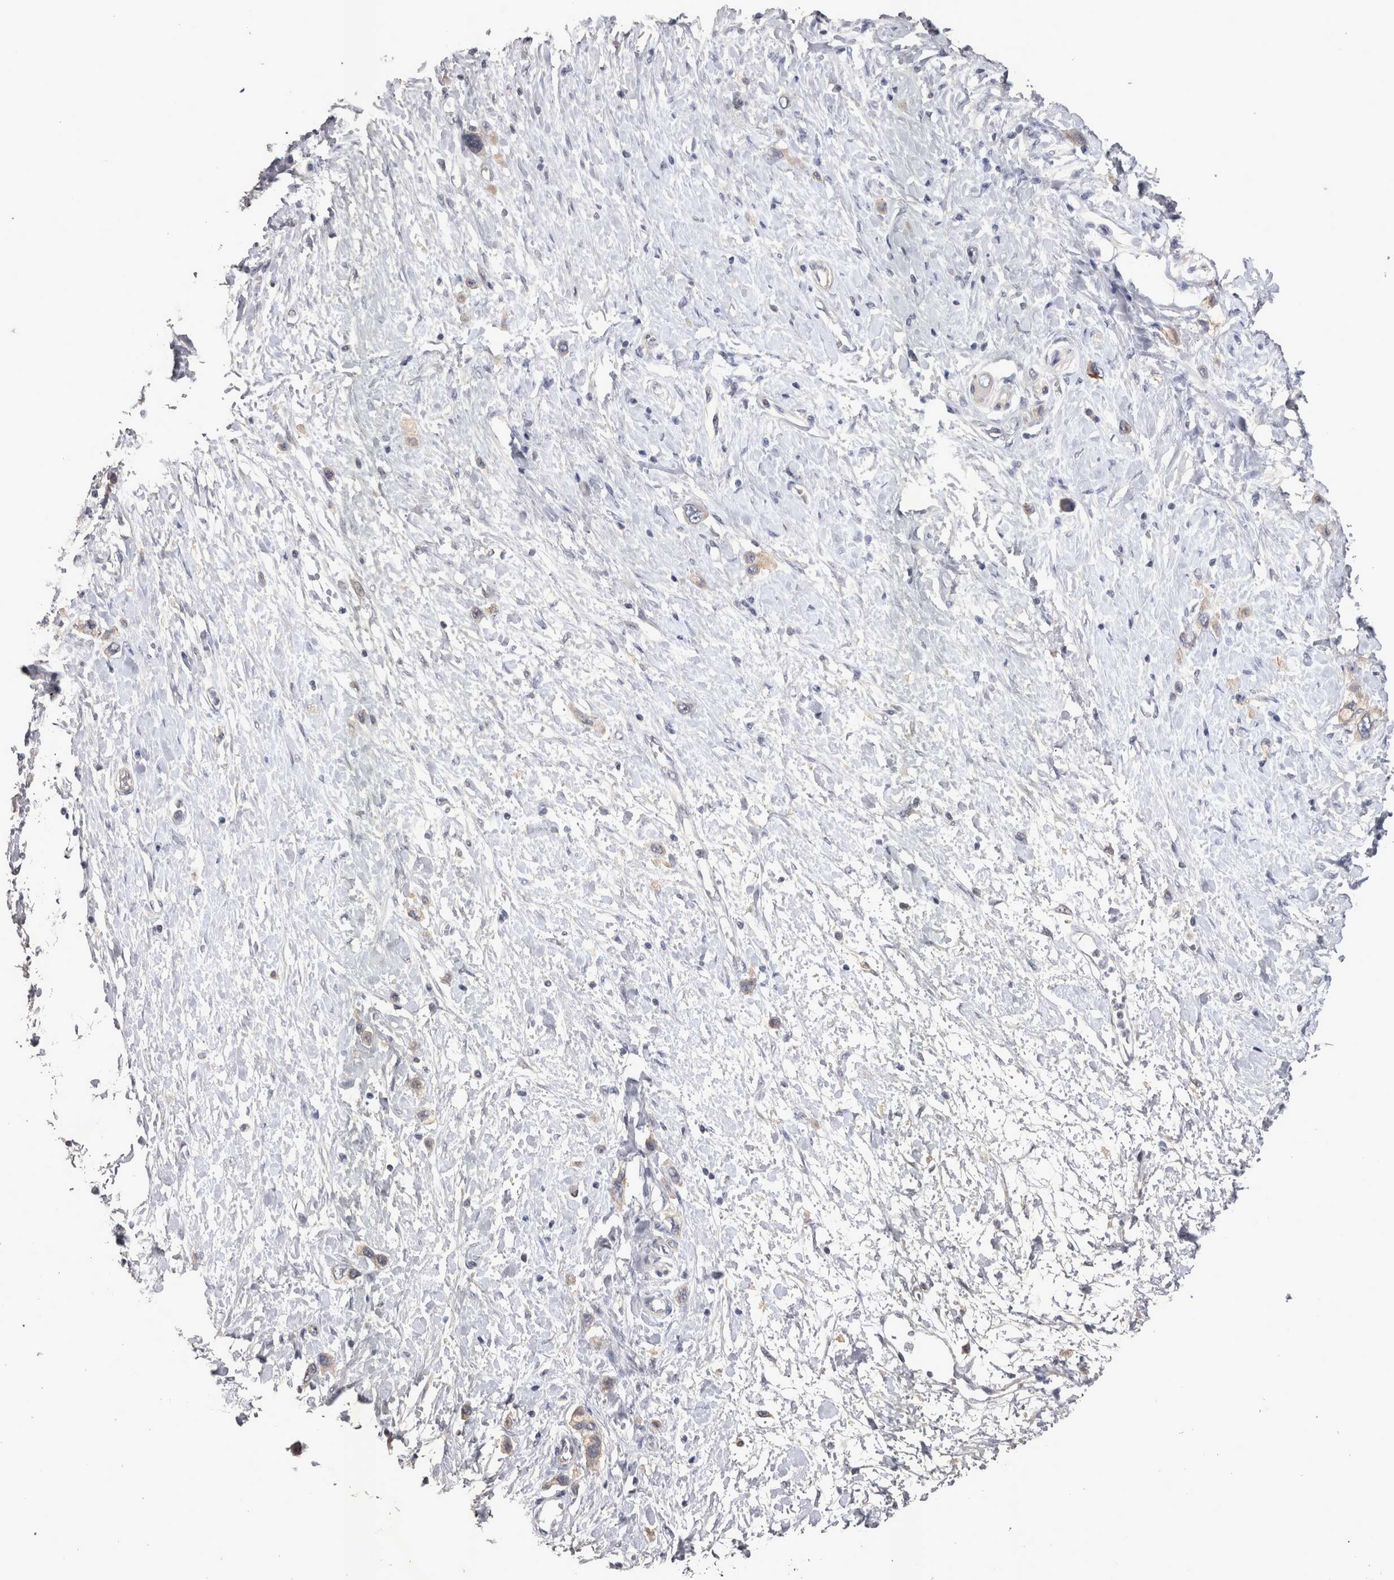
{"staining": {"intensity": "negative", "quantity": "none", "location": "none"}, "tissue": "stomach cancer", "cell_type": "Tumor cells", "image_type": "cancer", "snomed": [{"axis": "morphology", "description": "Adenocarcinoma, NOS"}, {"axis": "topography", "description": "Stomach"}], "caption": "Immunohistochemistry (IHC) histopathology image of human adenocarcinoma (stomach) stained for a protein (brown), which reveals no expression in tumor cells.", "gene": "CTBS", "patient": {"sex": "female", "age": 65}}